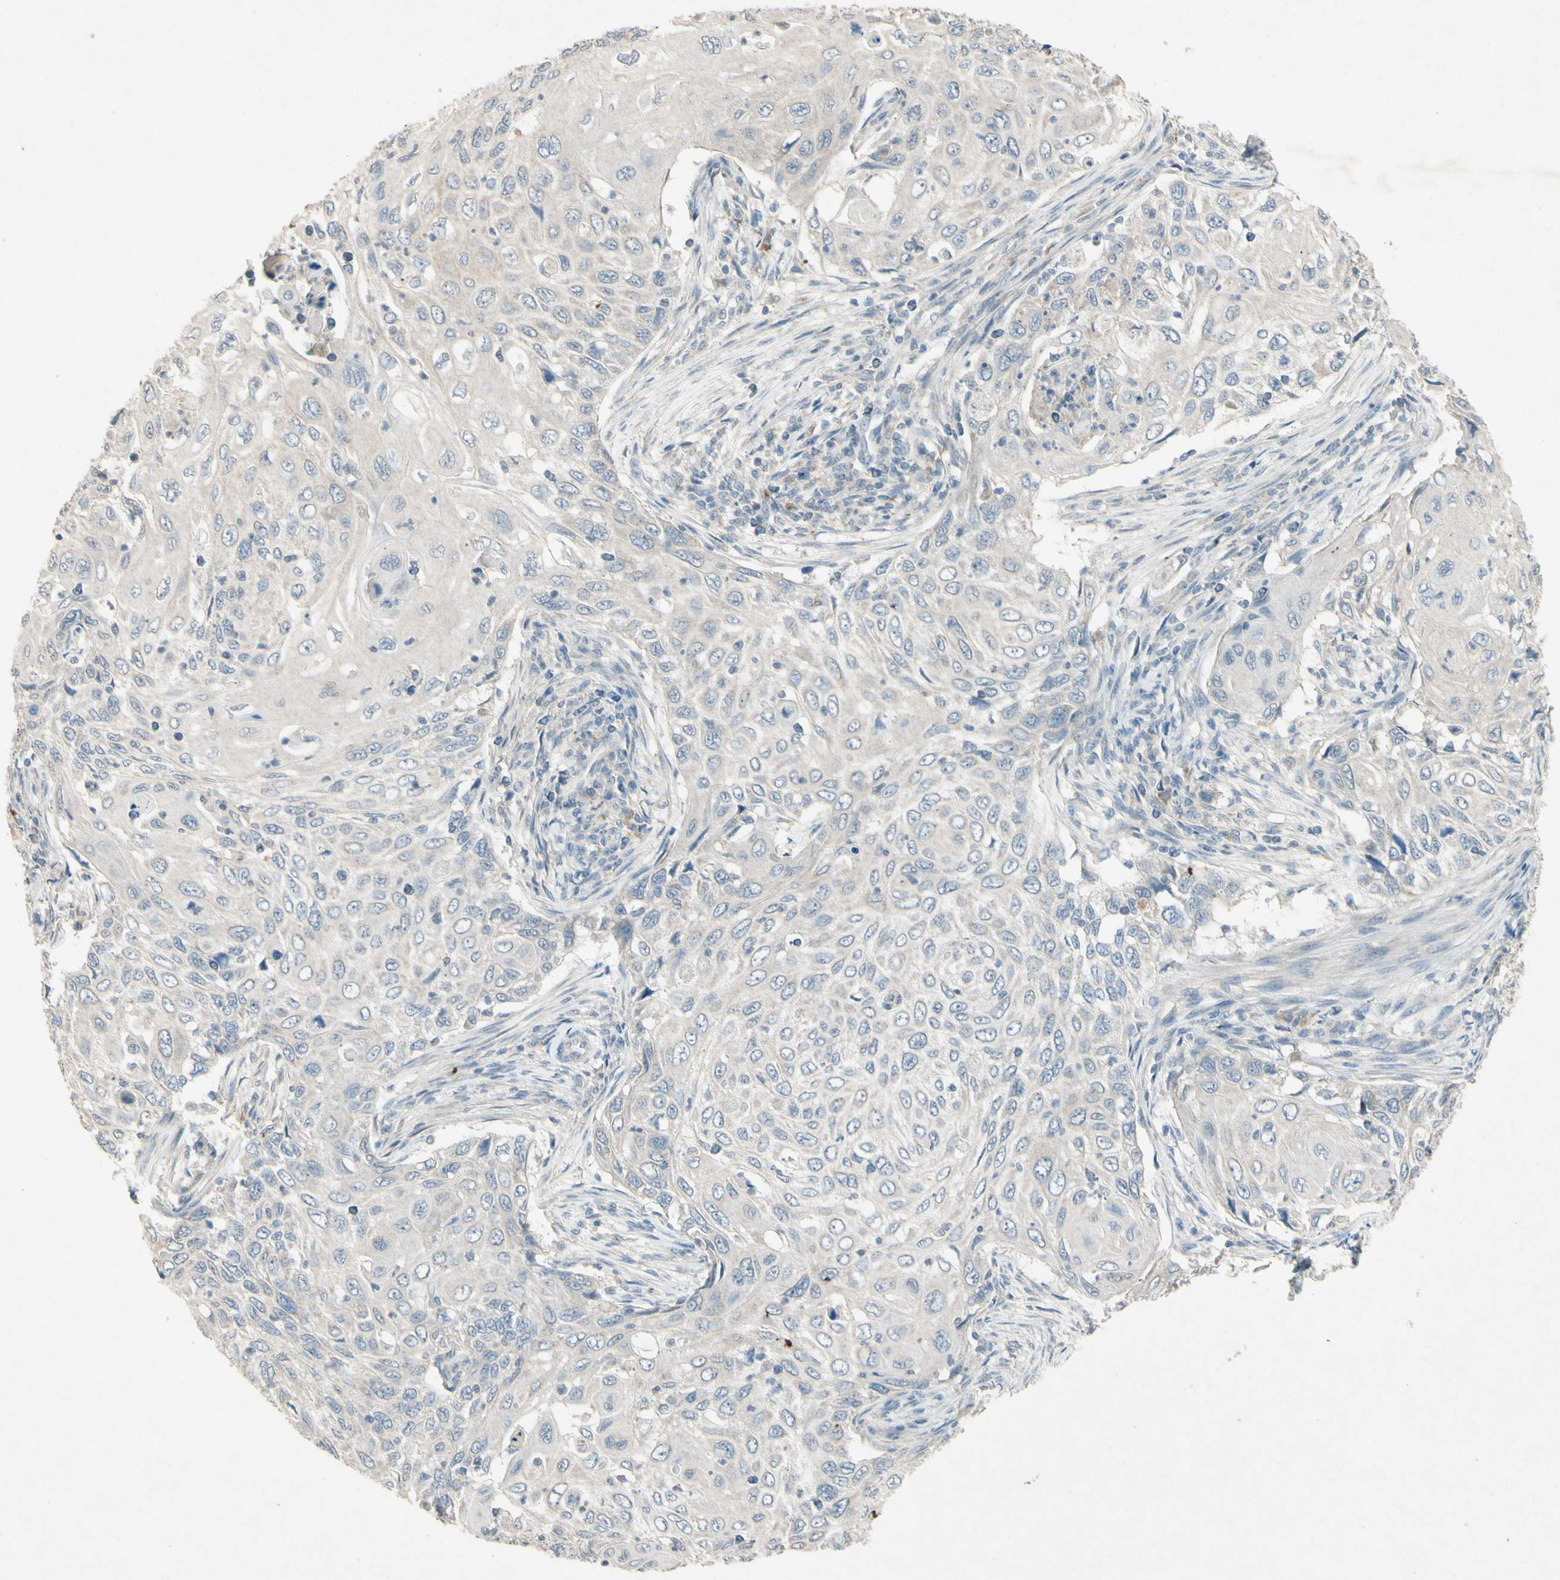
{"staining": {"intensity": "negative", "quantity": "none", "location": "none"}, "tissue": "cervical cancer", "cell_type": "Tumor cells", "image_type": "cancer", "snomed": [{"axis": "morphology", "description": "Squamous cell carcinoma, NOS"}, {"axis": "topography", "description": "Cervix"}], "caption": "Cervical cancer was stained to show a protein in brown. There is no significant staining in tumor cells.", "gene": "TIMM21", "patient": {"sex": "female", "age": 70}}